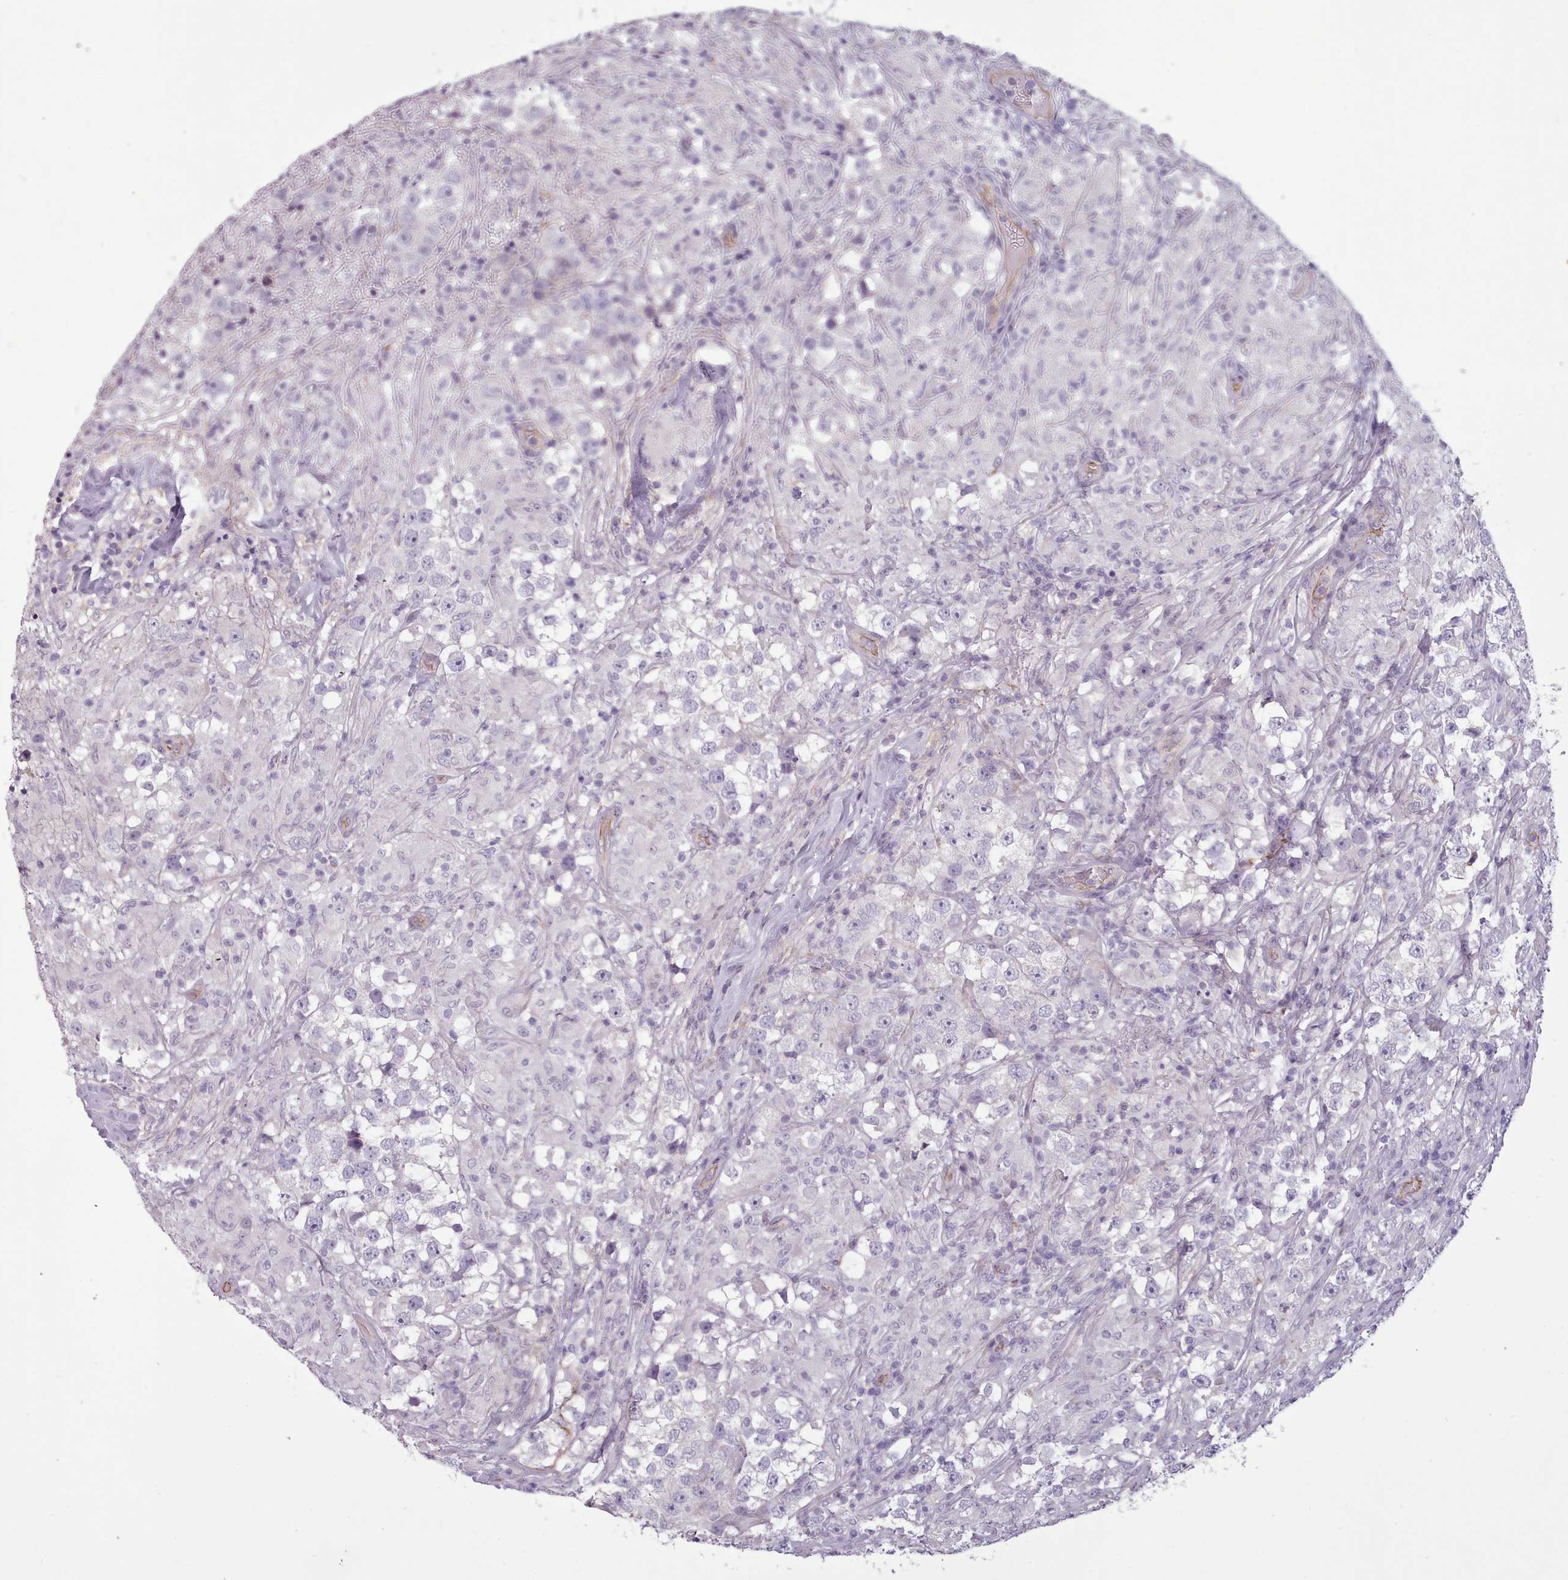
{"staining": {"intensity": "negative", "quantity": "none", "location": "none"}, "tissue": "testis cancer", "cell_type": "Tumor cells", "image_type": "cancer", "snomed": [{"axis": "morphology", "description": "Seminoma, NOS"}, {"axis": "topography", "description": "Testis"}], "caption": "A micrograph of testis cancer stained for a protein displays no brown staining in tumor cells.", "gene": "PLD4", "patient": {"sex": "male", "age": 46}}